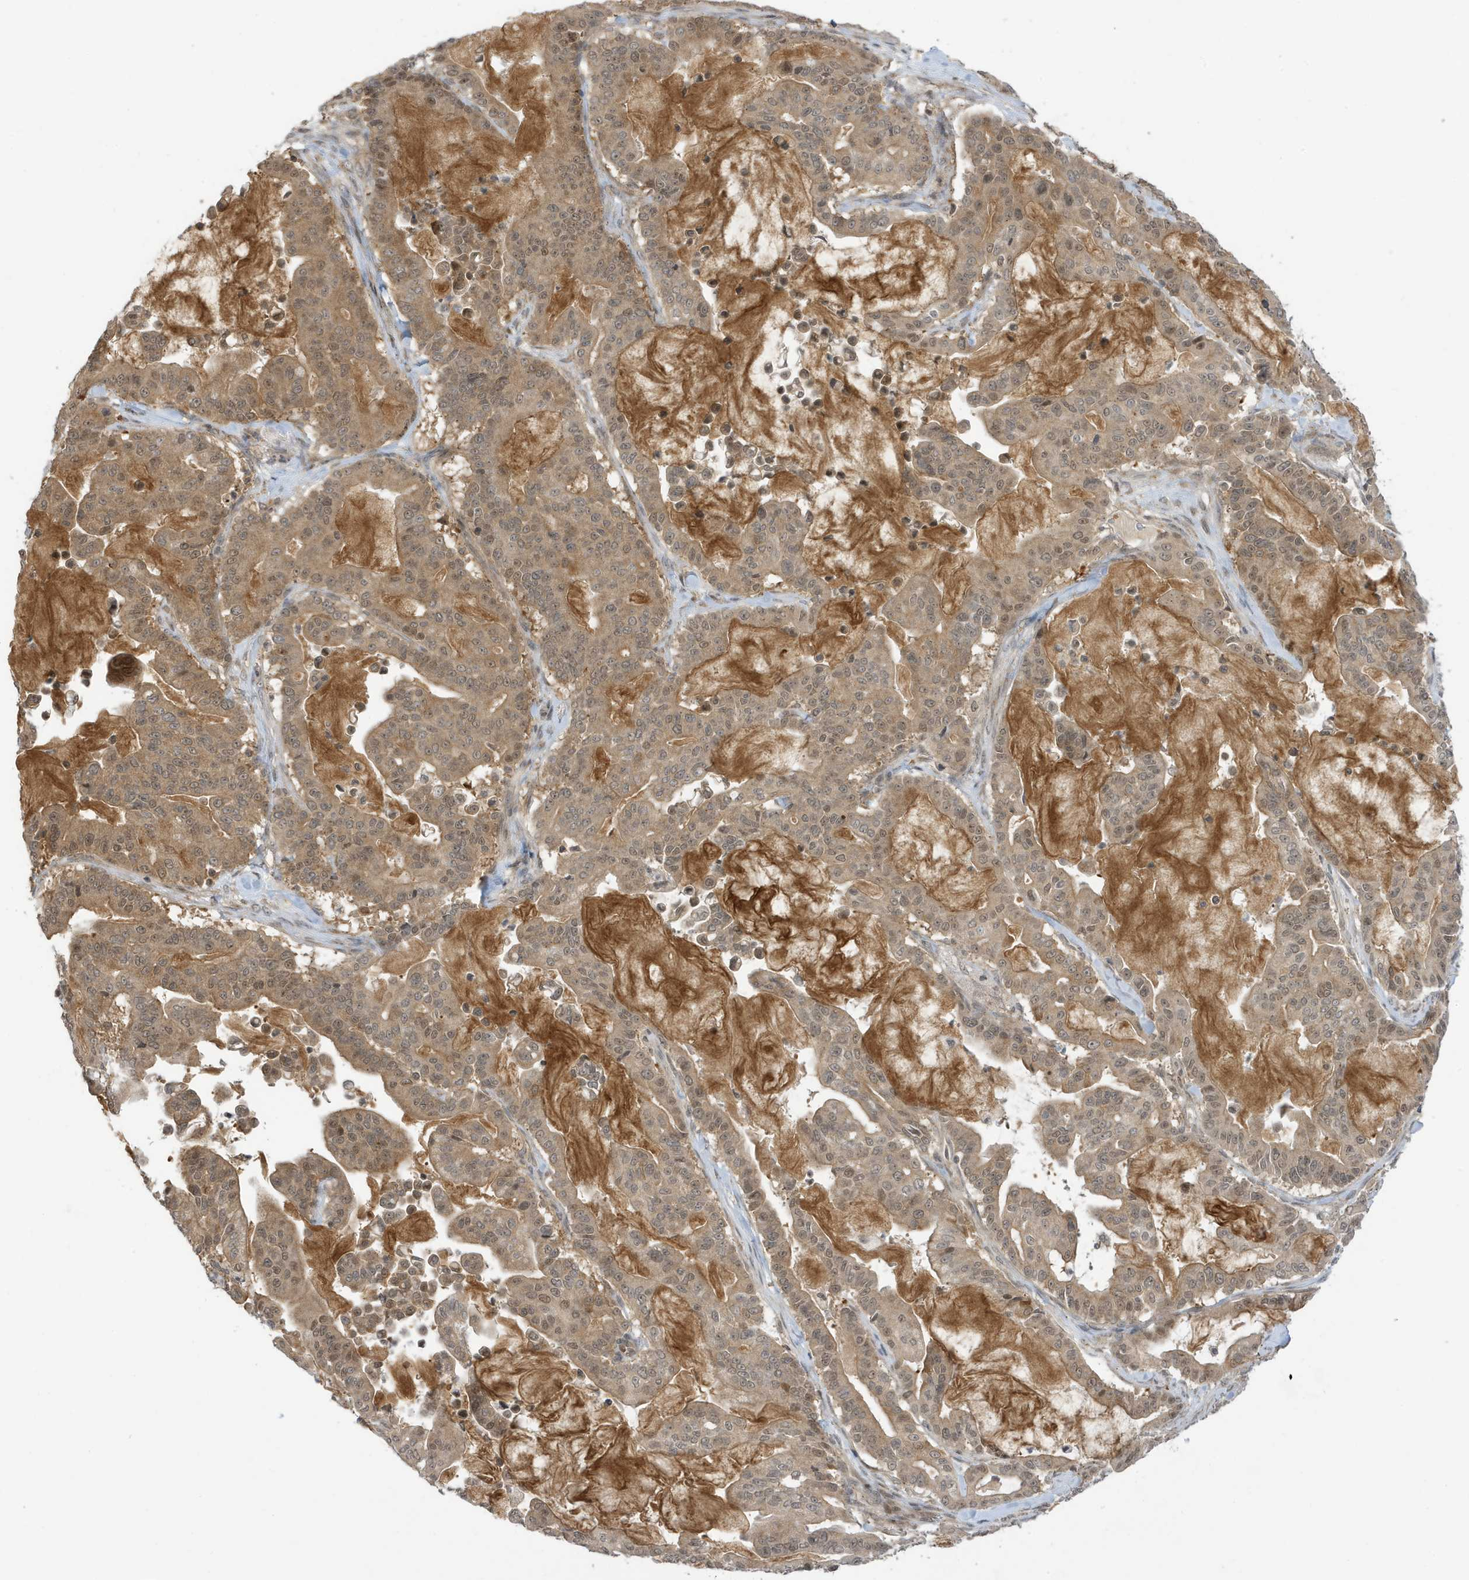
{"staining": {"intensity": "weak", "quantity": ">75%", "location": "cytoplasmic/membranous,nuclear"}, "tissue": "pancreatic cancer", "cell_type": "Tumor cells", "image_type": "cancer", "snomed": [{"axis": "morphology", "description": "Adenocarcinoma, NOS"}, {"axis": "topography", "description": "Pancreas"}], "caption": "Adenocarcinoma (pancreatic) stained with IHC exhibits weak cytoplasmic/membranous and nuclear positivity in approximately >75% of tumor cells.", "gene": "TAB3", "patient": {"sex": "male", "age": 63}}